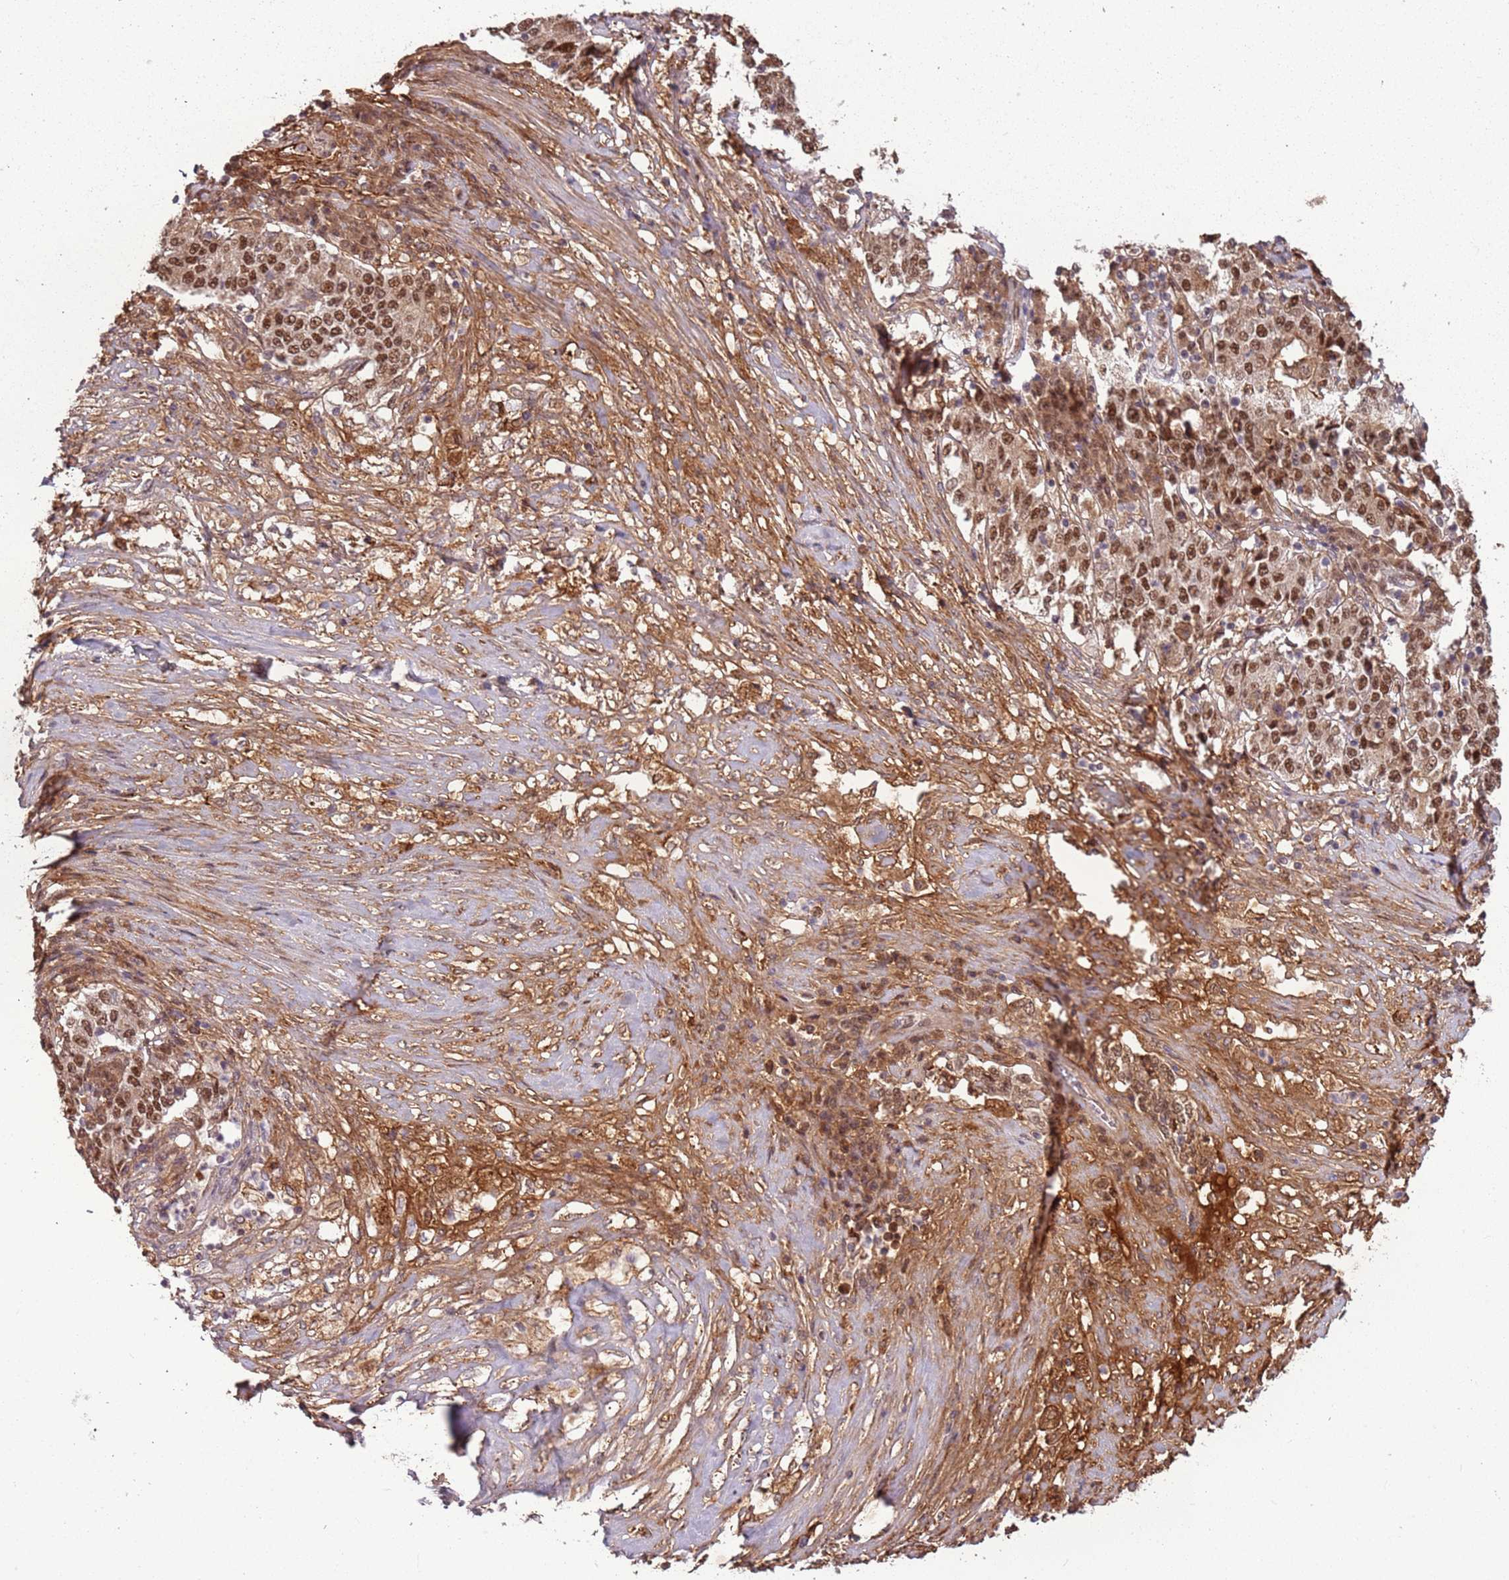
{"staining": {"intensity": "moderate", "quantity": ">75%", "location": "nuclear"}, "tissue": "stomach cancer", "cell_type": "Tumor cells", "image_type": "cancer", "snomed": [{"axis": "morphology", "description": "Adenocarcinoma, NOS"}, {"axis": "topography", "description": "Stomach"}], "caption": "Immunohistochemistry (IHC) of human adenocarcinoma (stomach) displays medium levels of moderate nuclear positivity in approximately >75% of tumor cells. (Stains: DAB in brown, nuclei in blue, Microscopy: brightfield microscopy at high magnification).", "gene": "POLR3H", "patient": {"sex": "male", "age": 59}}